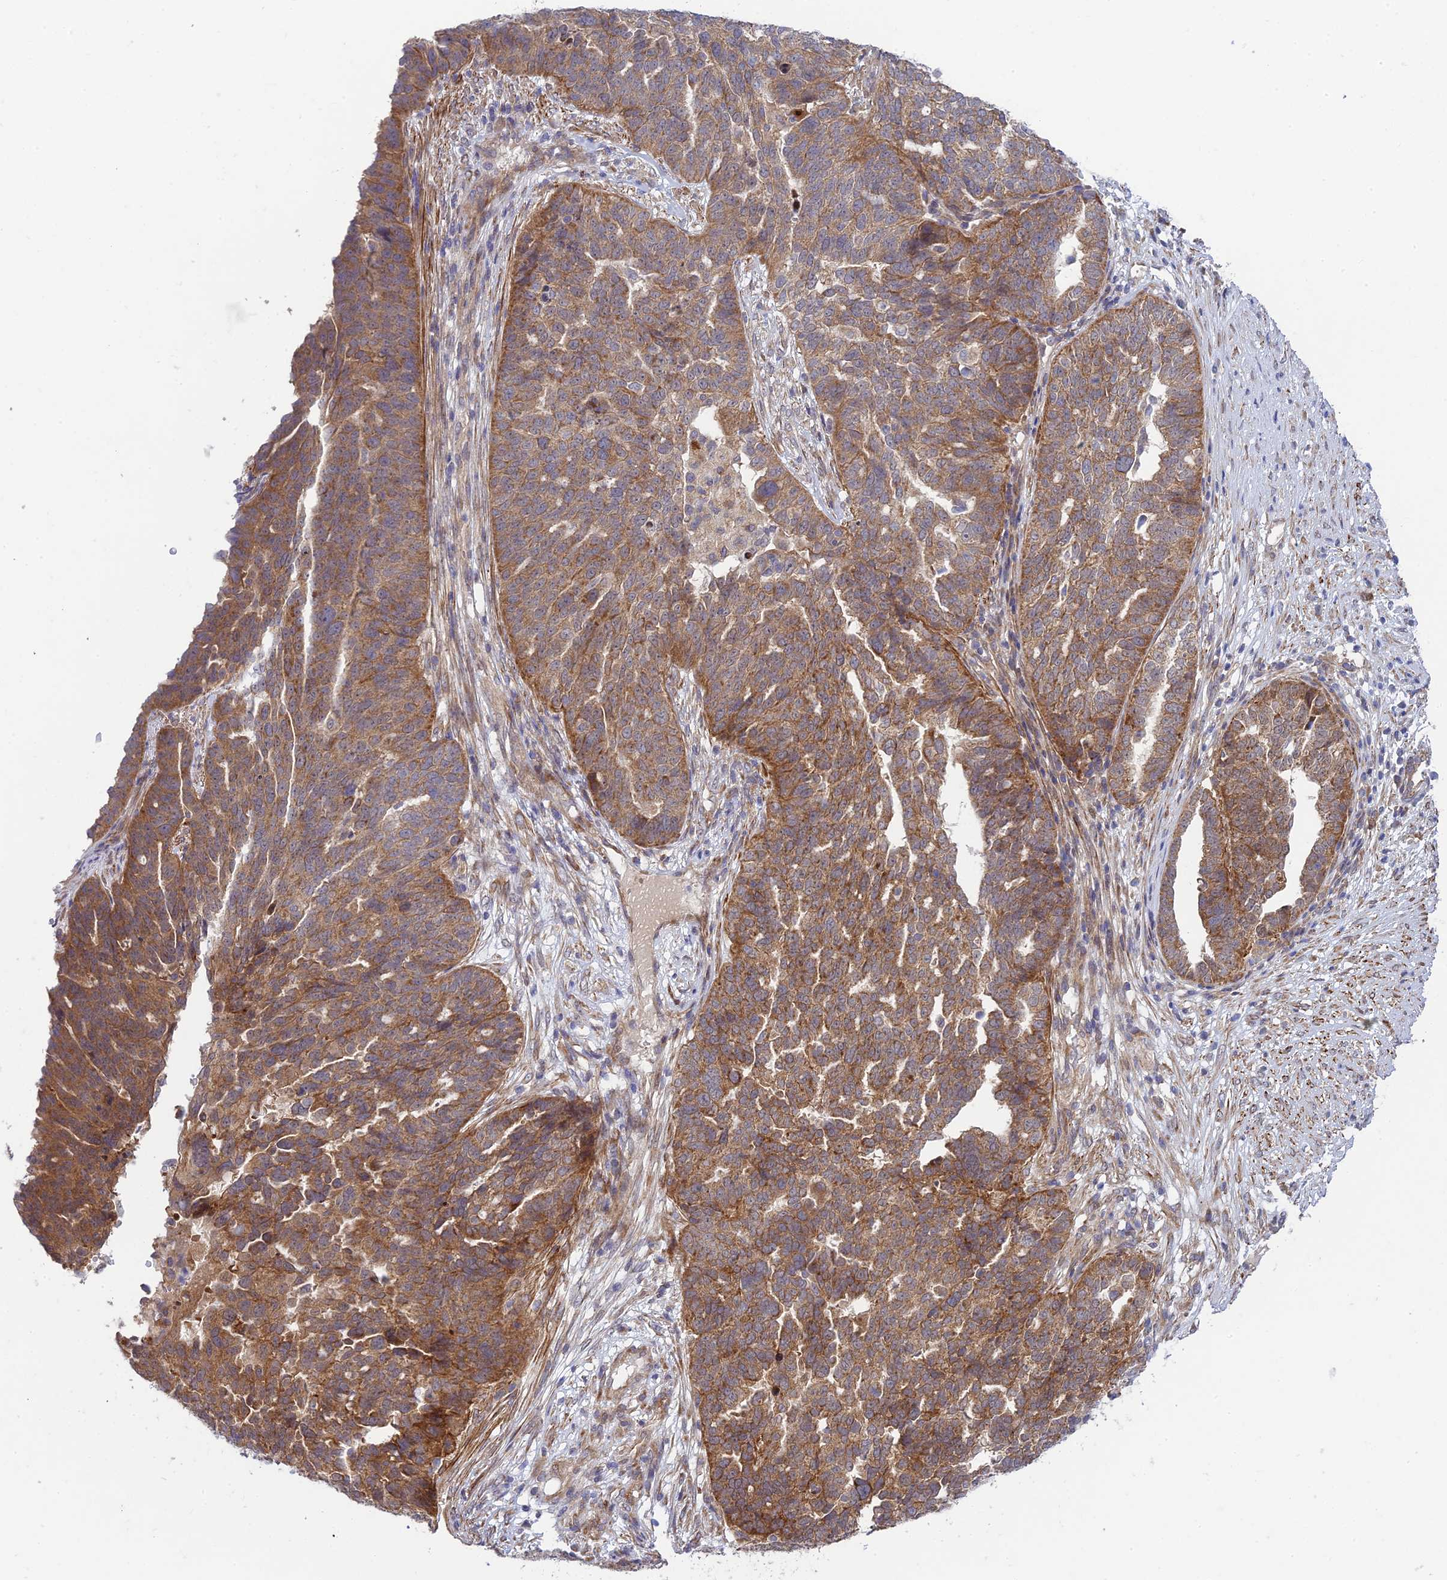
{"staining": {"intensity": "moderate", "quantity": ">75%", "location": "cytoplasmic/membranous"}, "tissue": "ovarian cancer", "cell_type": "Tumor cells", "image_type": "cancer", "snomed": [{"axis": "morphology", "description": "Cystadenocarcinoma, serous, NOS"}, {"axis": "topography", "description": "Ovary"}], "caption": "Protein staining of ovarian serous cystadenocarcinoma tissue demonstrates moderate cytoplasmic/membranous positivity in approximately >75% of tumor cells.", "gene": "INCA1", "patient": {"sex": "female", "age": 59}}